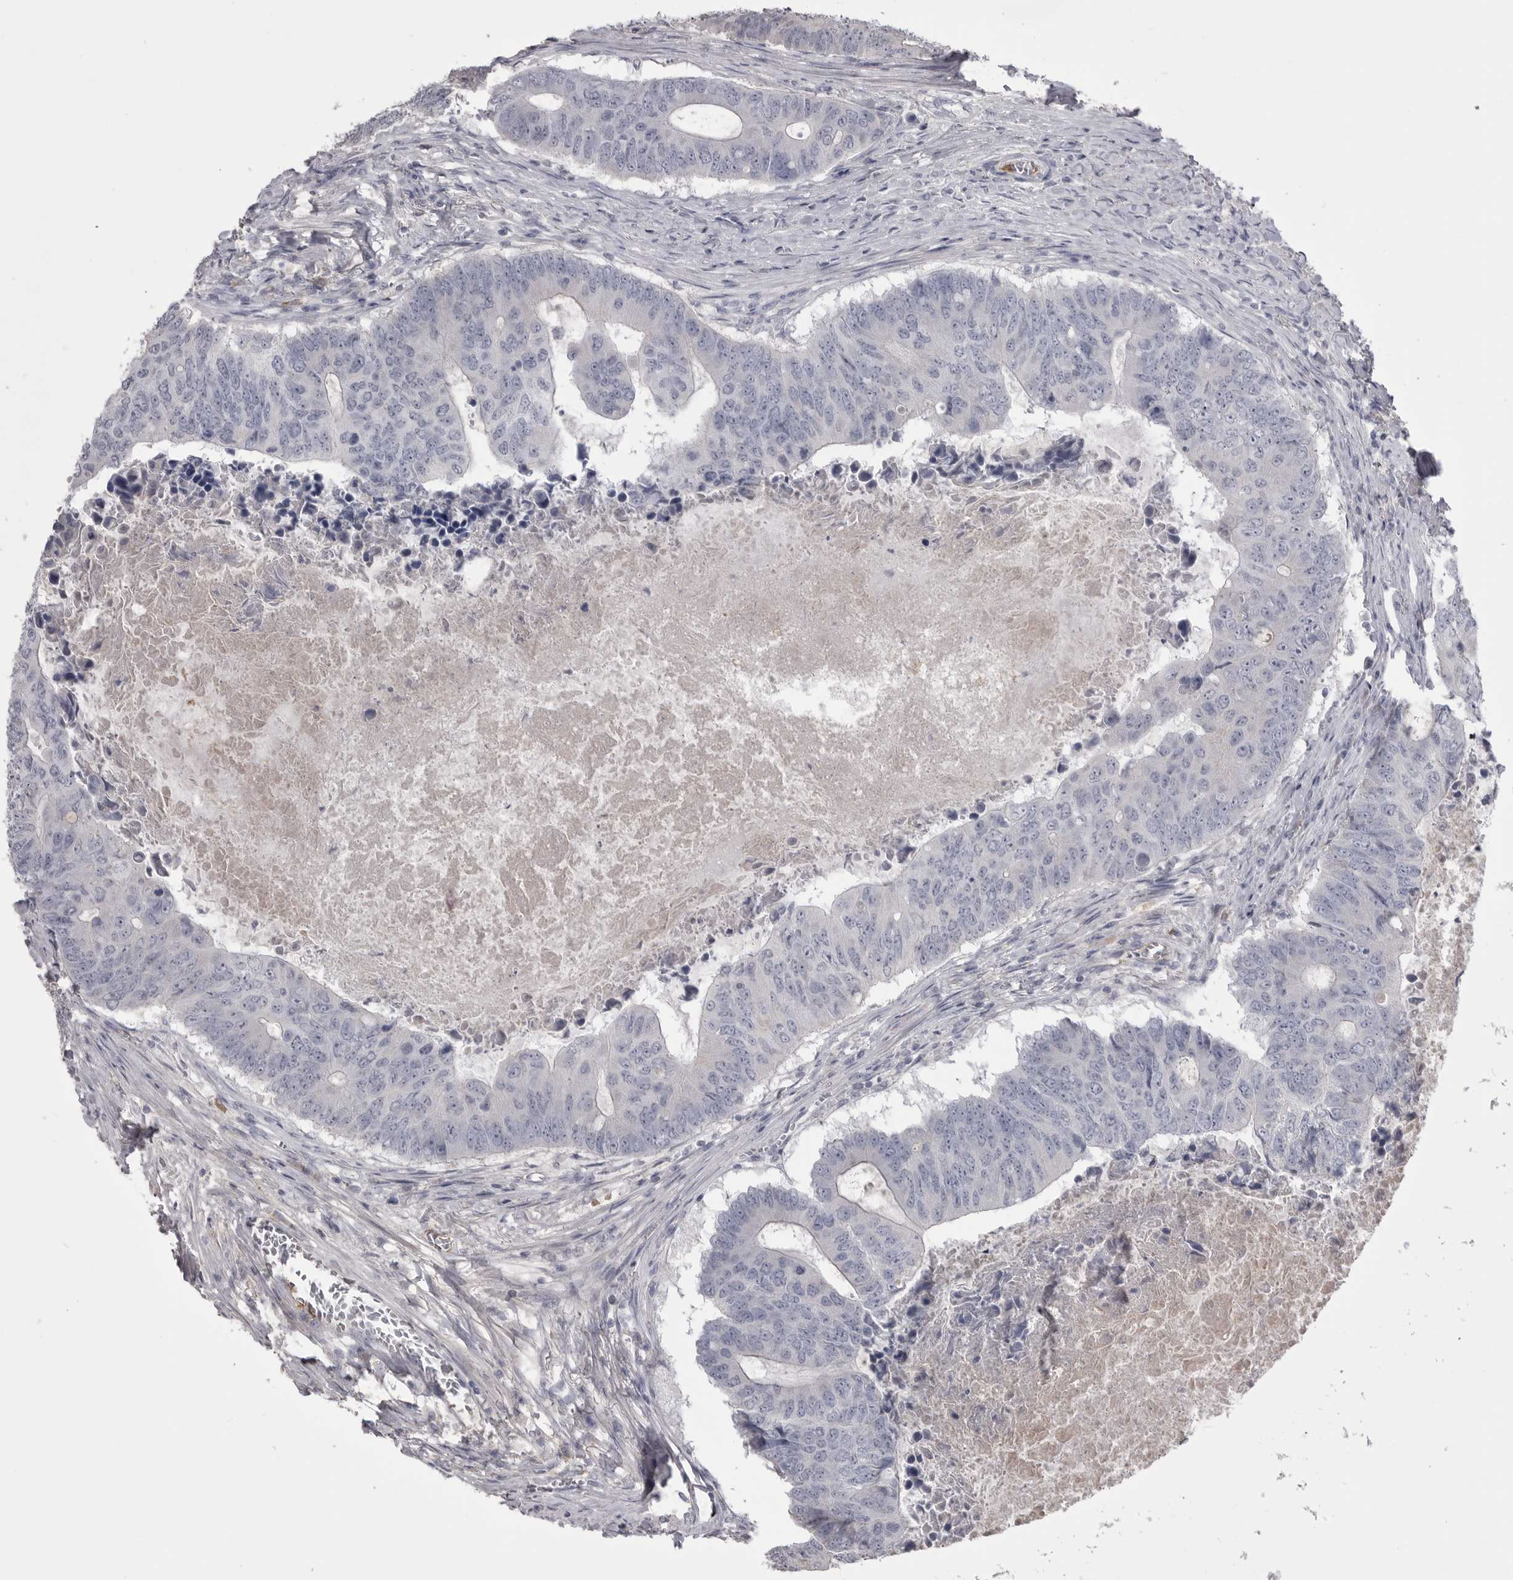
{"staining": {"intensity": "negative", "quantity": "none", "location": "none"}, "tissue": "colorectal cancer", "cell_type": "Tumor cells", "image_type": "cancer", "snomed": [{"axis": "morphology", "description": "Adenocarcinoma, NOS"}, {"axis": "topography", "description": "Colon"}], "caption": "This is an immunohistochemistry photomicrograph of colorectal cancer (adenocarcinoma). There is no staining in tumor cells.", "gene": "AHSG", "patient": {"sex": "male", "age": 87}}